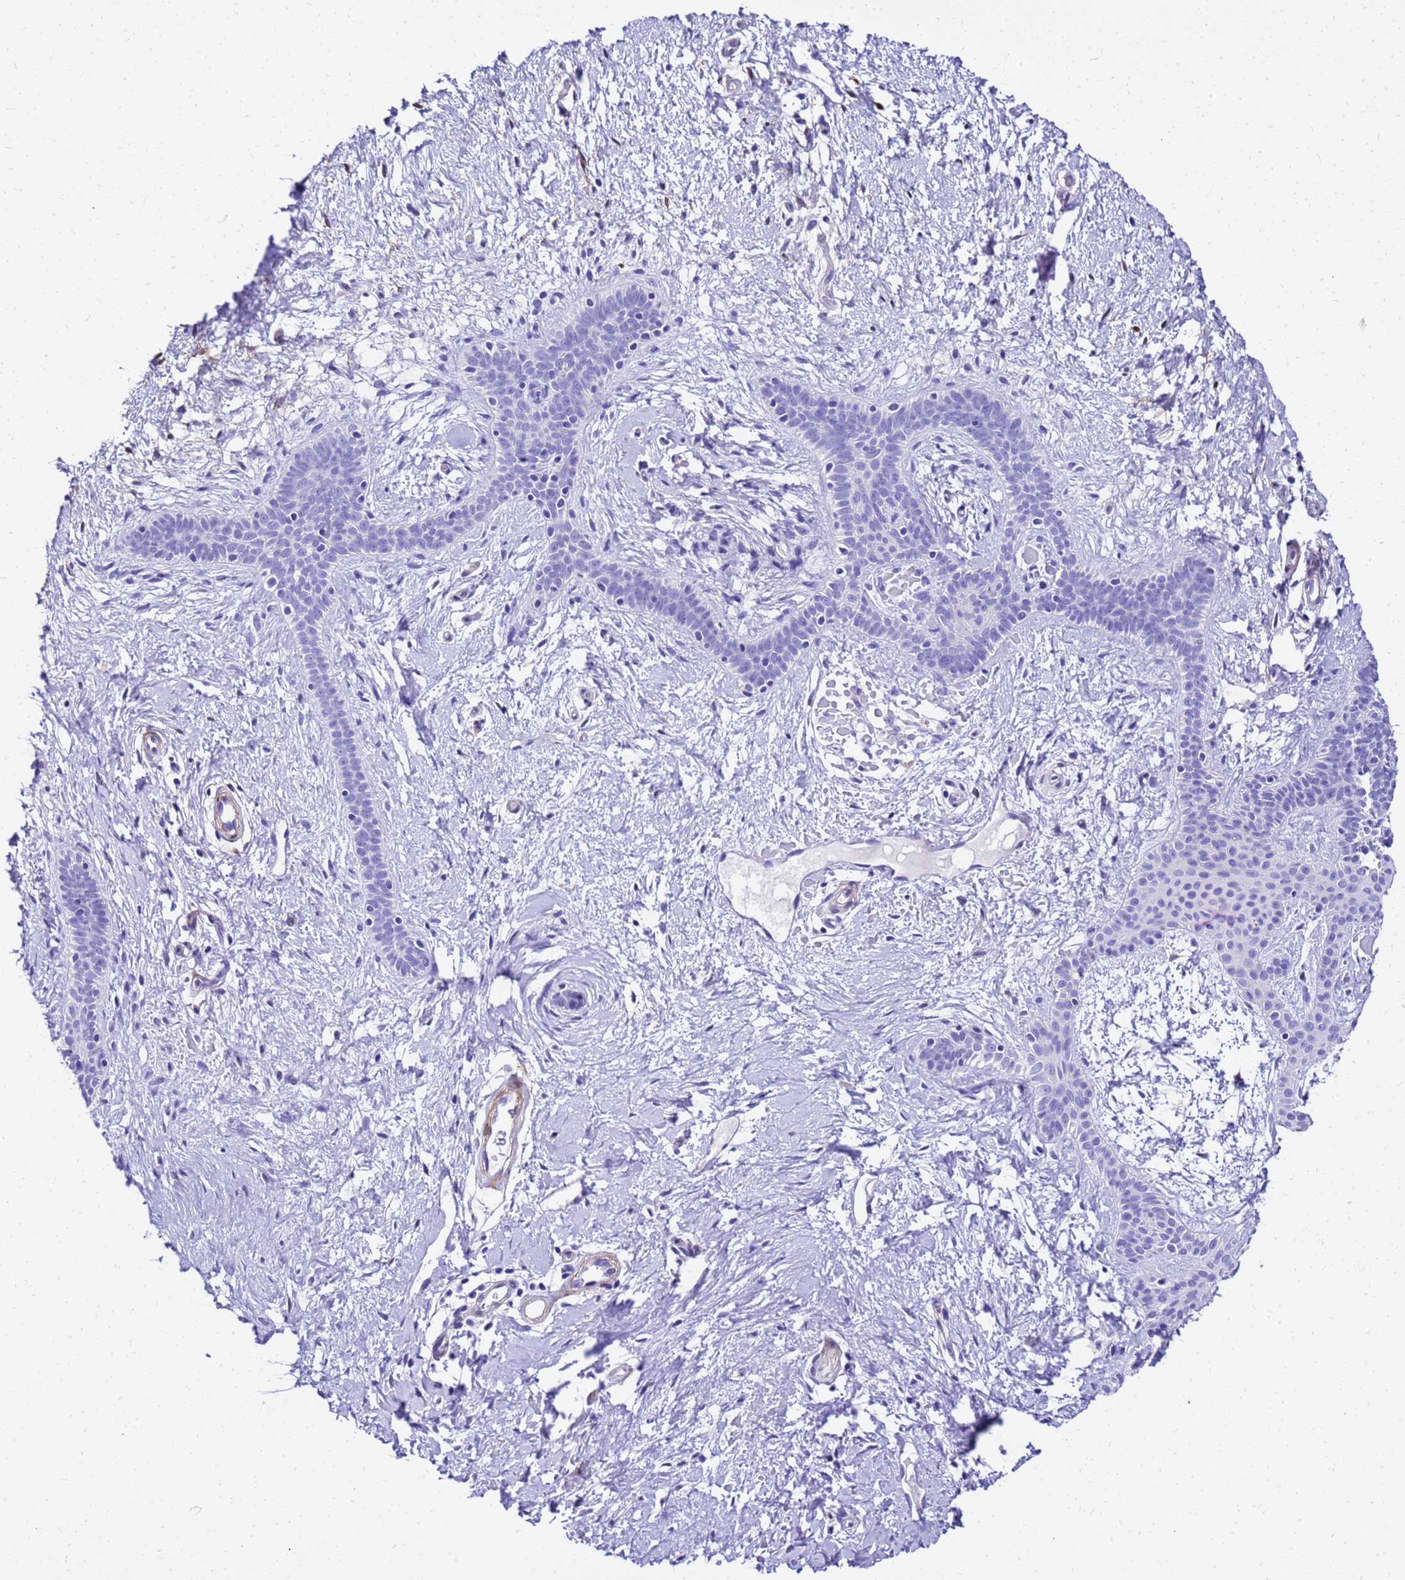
{"staining": {"intensity": "negative", "quantity": "none", "location": "none"}, "tissue": "skin cancer", "cell_type": "Tumor cells", "image_type": "cancer", "snomed": [{"axis": "morphology", "description": "Basal cell carcinoma"}, {"axis": "topography", "description": "Skin"}], "caption": "A photomicrograph of skin cancer stained for a protein shows no brown staining in tumor cells.", "gene": "HSPB6", "patient": {"sex": "male", "age": 78}}